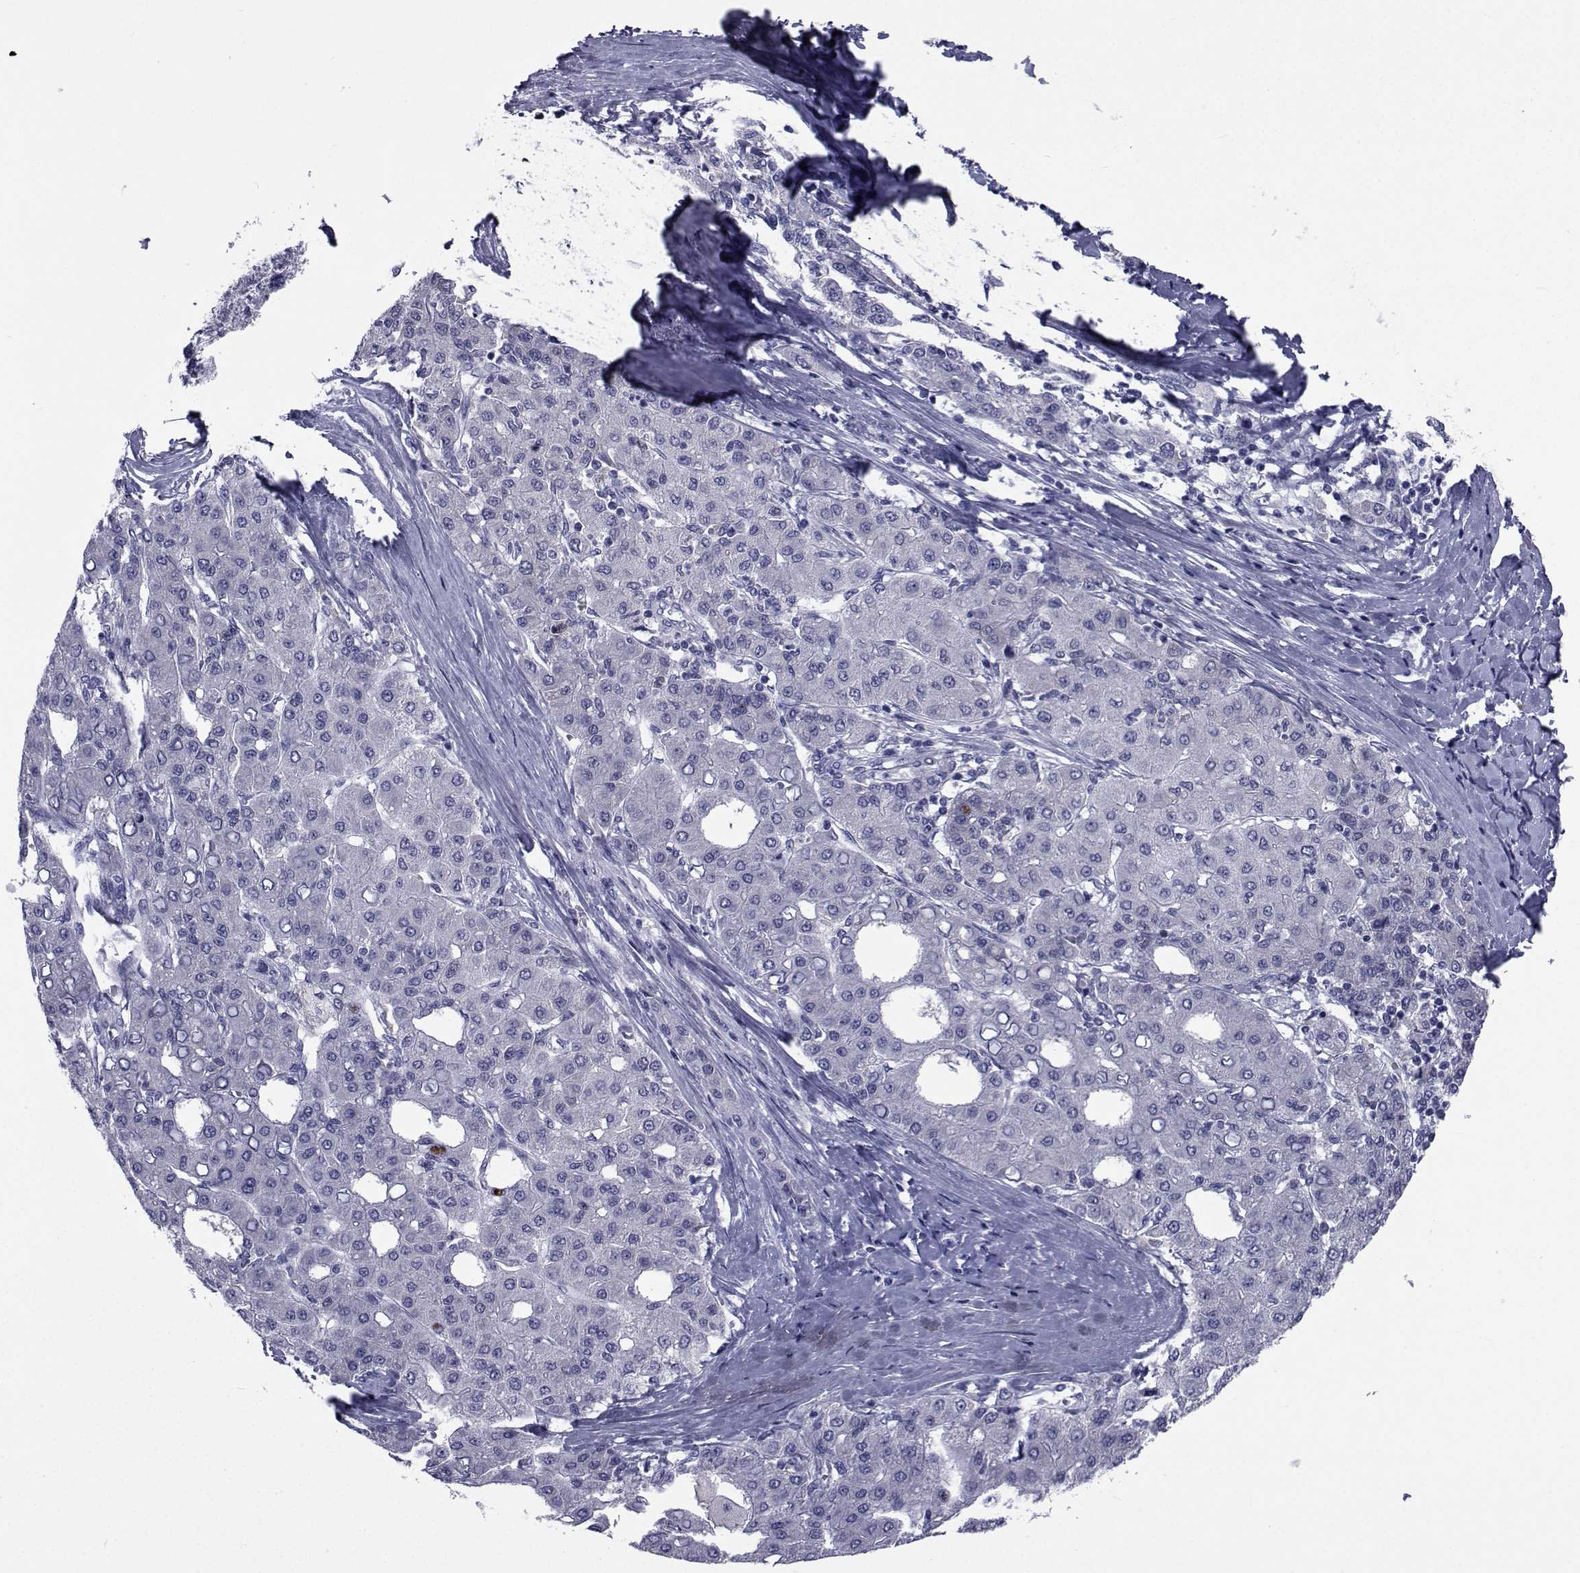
{"staining": {"intensity": "negative", "quantity": "none", "location": "none"}, "tissue": "liver cancer", "cell_type": "Tumor cells", "image_type": "cancer", "snomed": [{"axis": "morphology", "description": "Carcinoma, Hepatocellular, NOS"}, {"axis": "topography", "description": "Liver"}], "caption": "Hepatocellular carcinoma (liver) was stained to show a protein in brown. There is no significant staining in tumor cells.", "gene": "ROPN1", "patient": {"sex": "male", "age": 65}}